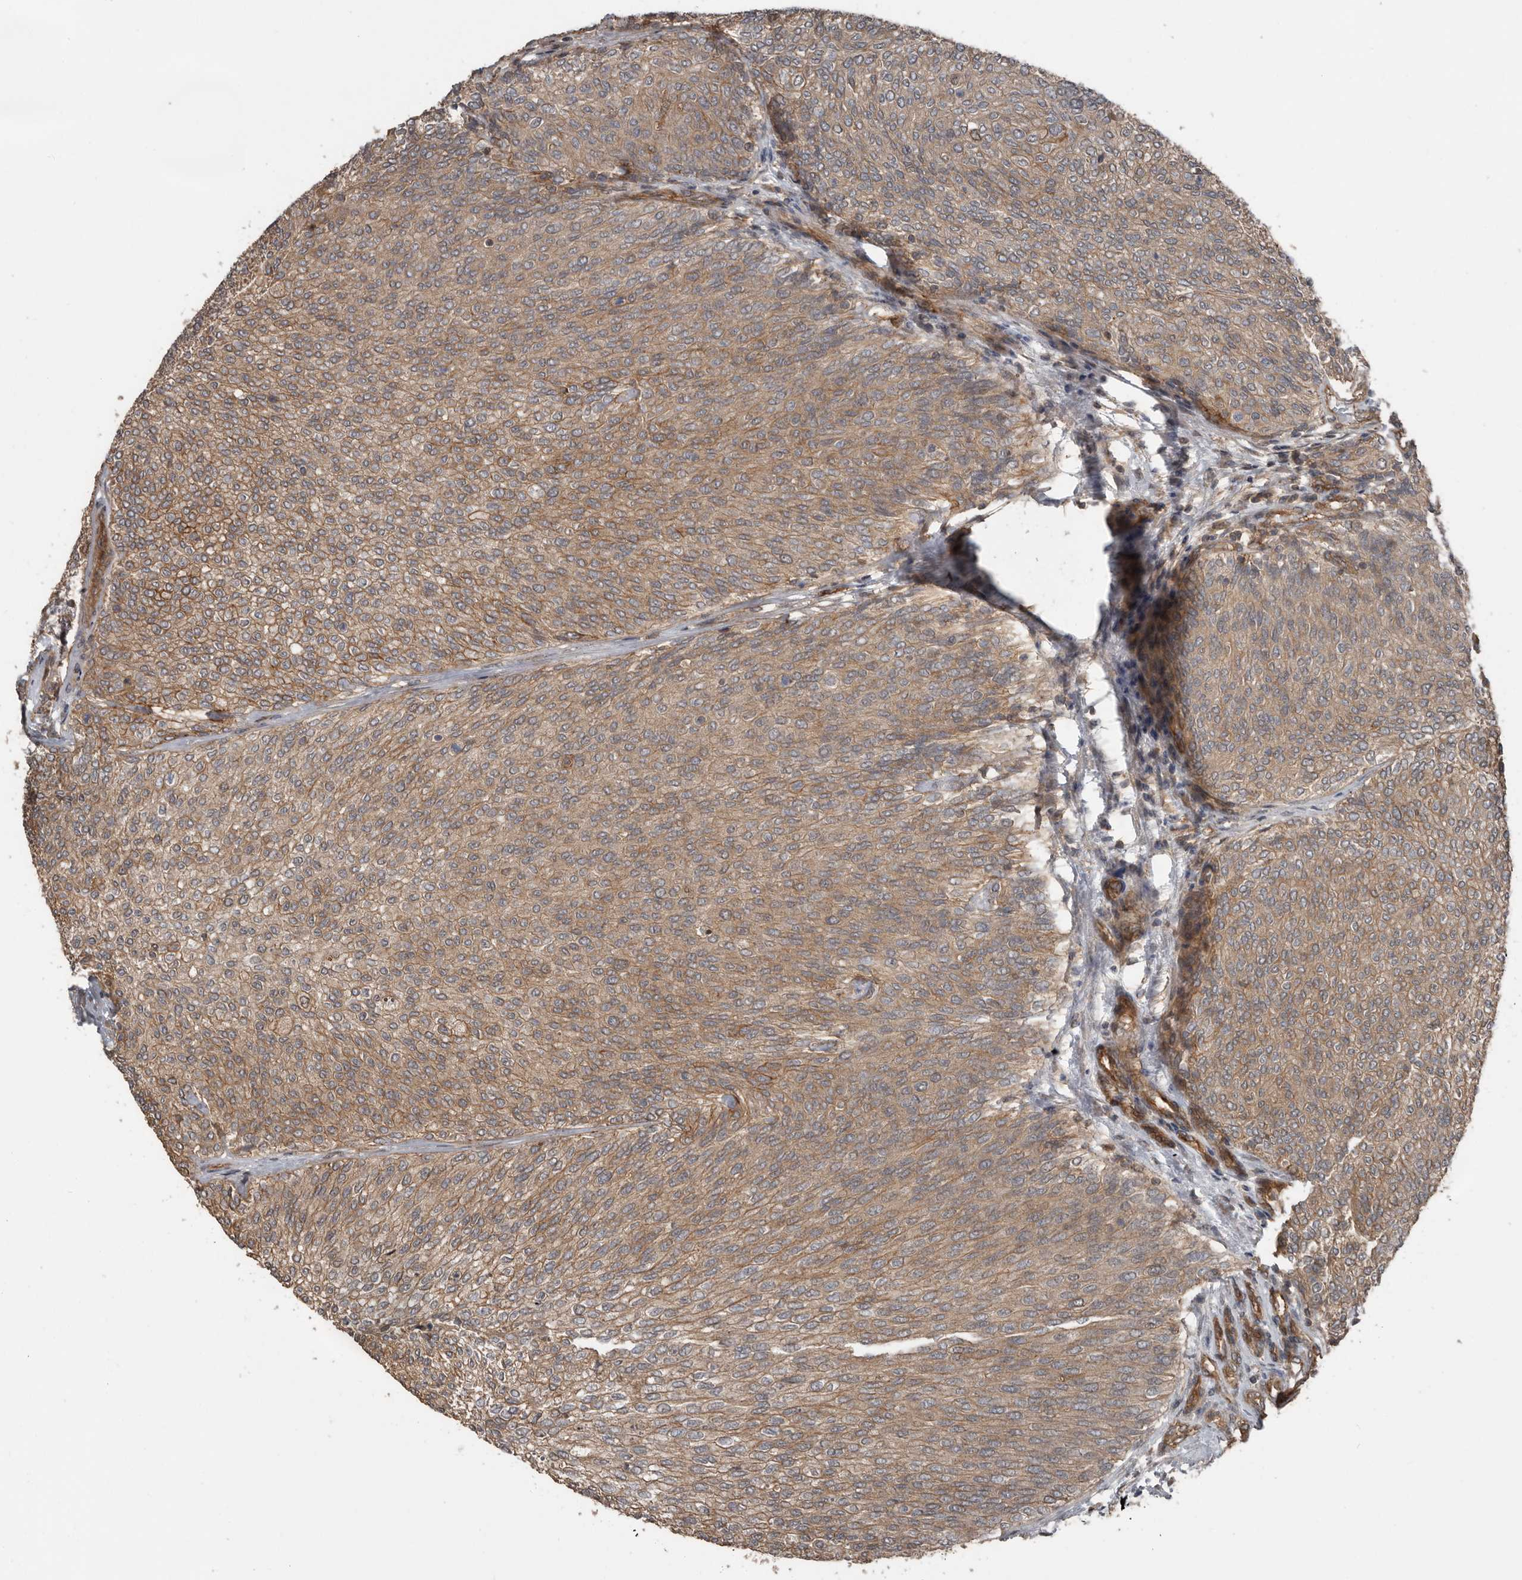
{"staining": {"intensity": "moderate", "quantity": ">75%", "location": "cytoplasmic/membranous"}, "tissue": "urothelial cancer", "cell_type": "Tumor cells", "image_type": "cancer", "snomed": [{"axis": "morphology", "description": "Urothelial carcinoma, Low grade"}, {"axis": "topography", "description": "Urinary bladder"}], "caption": "An image showing moderate cytoplasmic/membranous positivity in about >75% of tumor cells in urothelial cancer, as visualized by brown immunohistochemical staining.", "gene": "EXOC3L1", "patient": {"sex": "female", "age": 79}}